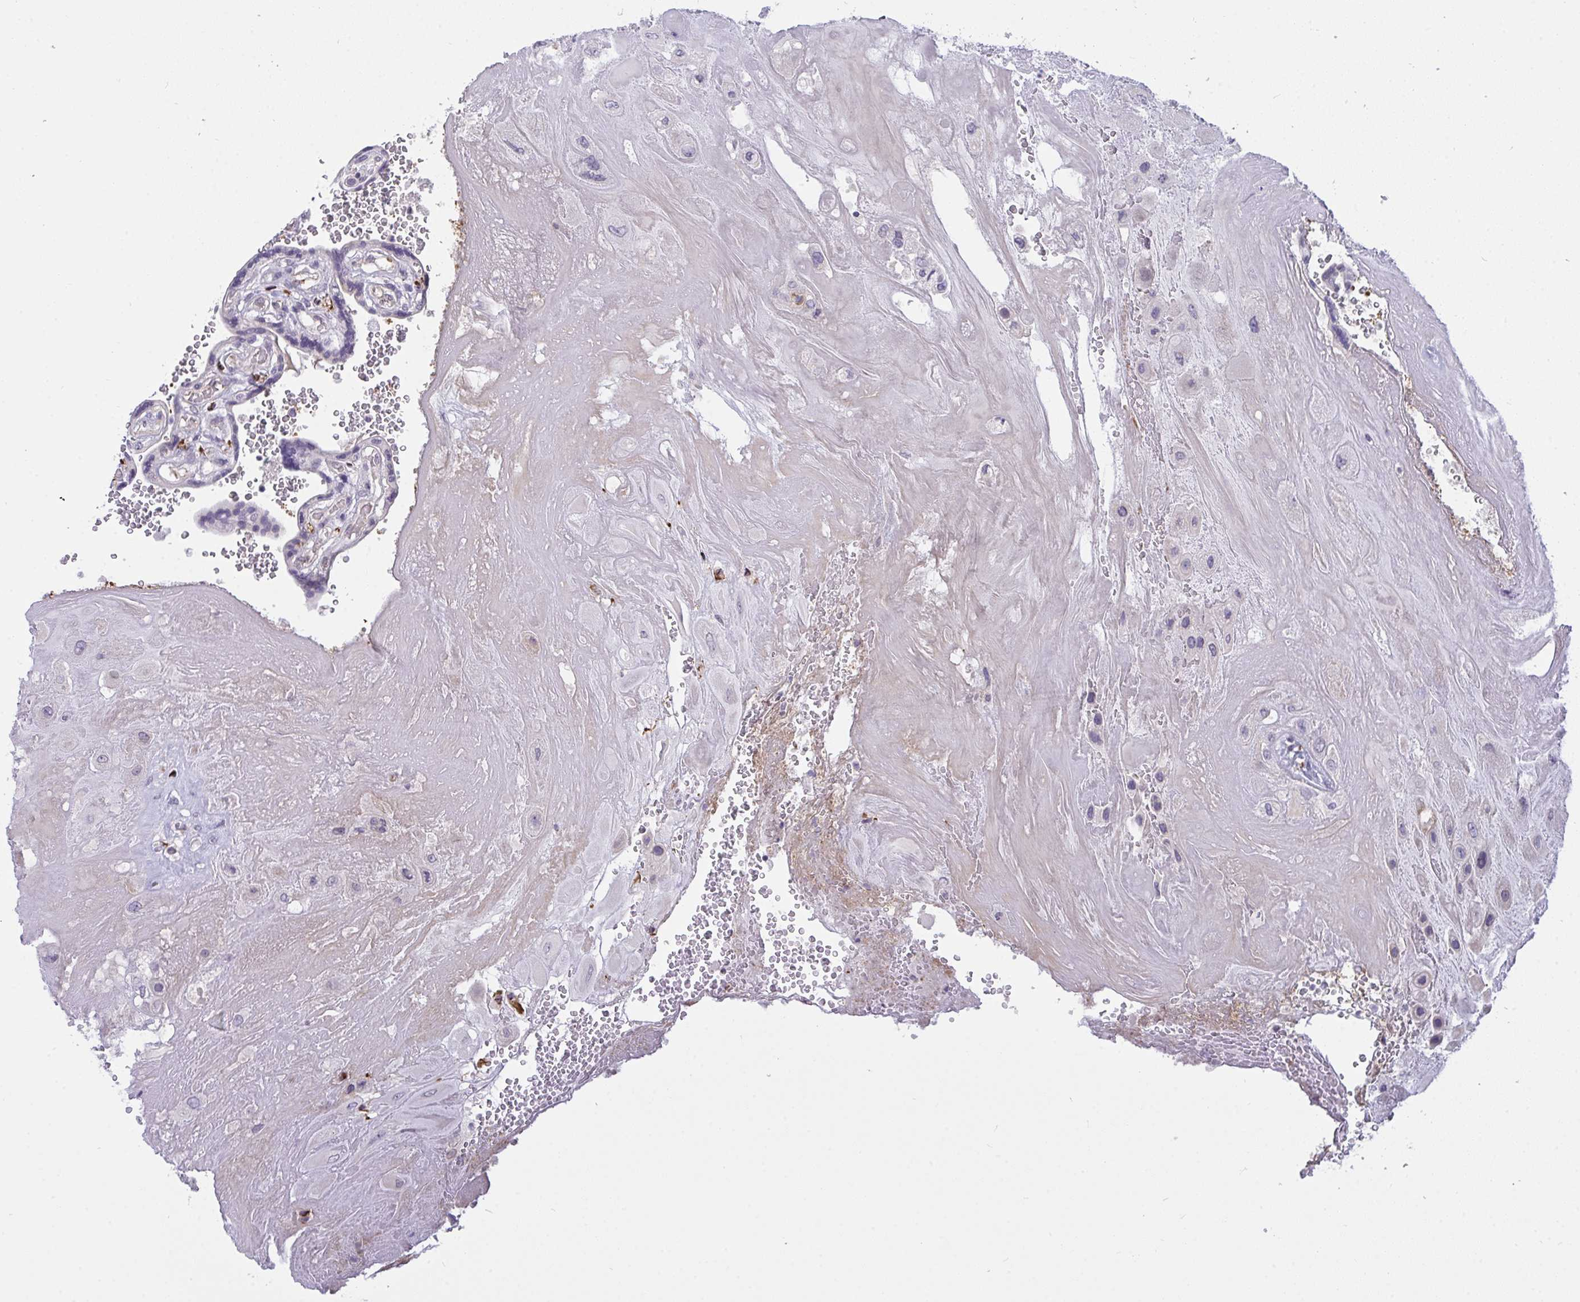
{"staining": {"intensity": "negative", "quantity": "none", "location": "none"}, "tissue": "placenta", "cell_type": "Decidual cells", "image_type": "normal", "snomed": [{"axis": "morphology", "description": "Normal tissue, NOS"}, {"axis": "topography", "description": "Placenta"}], "caption": "Immunohistochemistry micrograph of benign human placenta stained for a protein (brown), which exhibits no expression in decidual cells. (Immunohistochemistry, brightfield microscopy, high magnification).", "gene": "SEMA6B", "patient": {"sex": "female", "age": 32}}